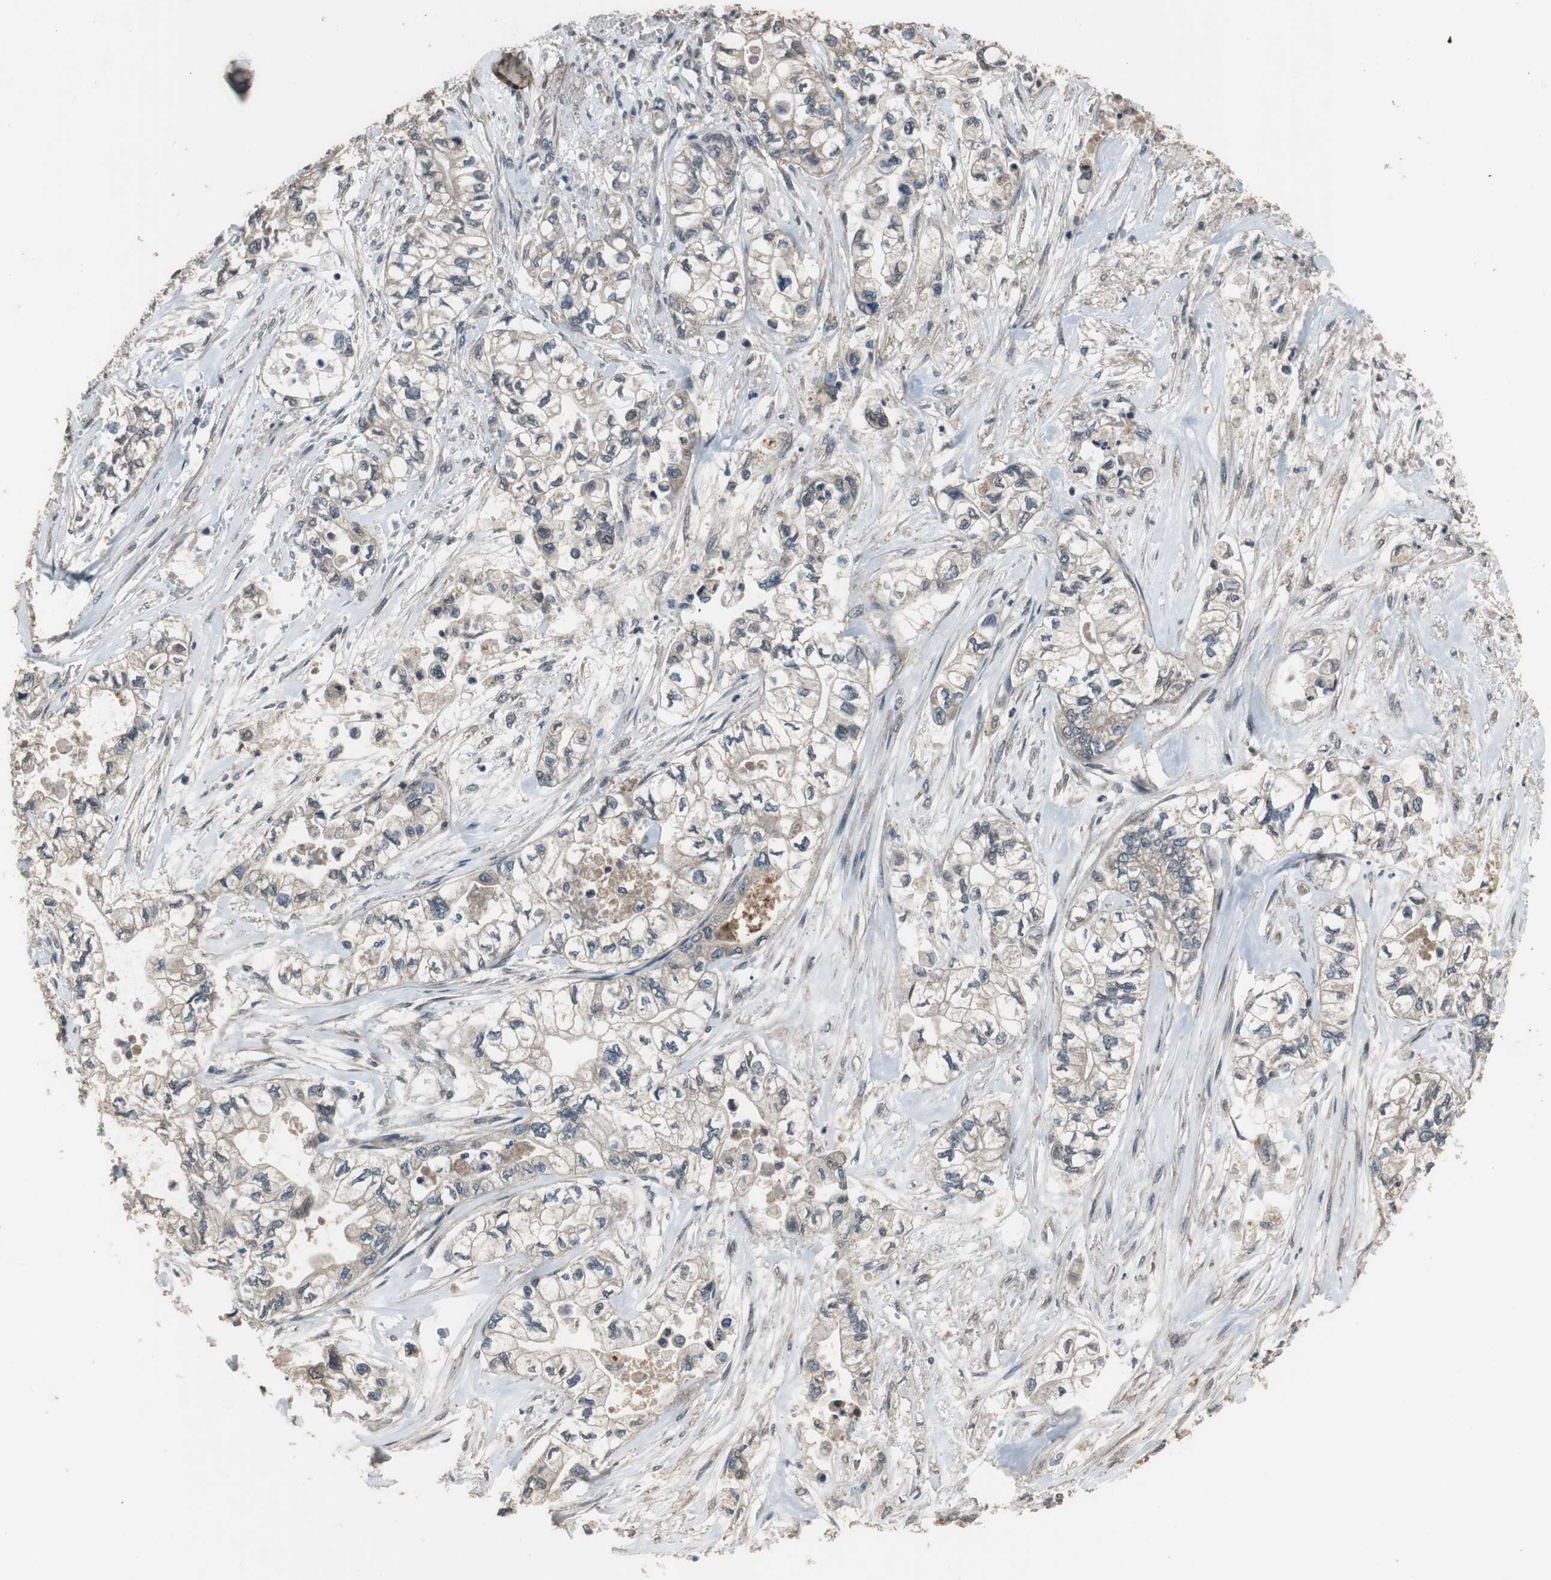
{"staining": {"intensity": "weak", "quantity": "25%-75%", "location": "cytoplasmic/membranous"}, "tissue": "pancreatic cancer", "cell_type": "Tumor cells", "image_type": "cancer", "snomed": [{"axis": "morphology", "description": "Adenocarcinoma, NOS"}, {"axis": "topography", "description": "Pancreas"}], "caption": "Adenocarcinoma (pancreatic) was stained to show a protein in brown. There is low levels of weak cytoplasmic/membranous expression in approximately 25%-75% of tumor cells.", "gene": "PI4KB", "patient": {"sex": "male", "age": 79}}